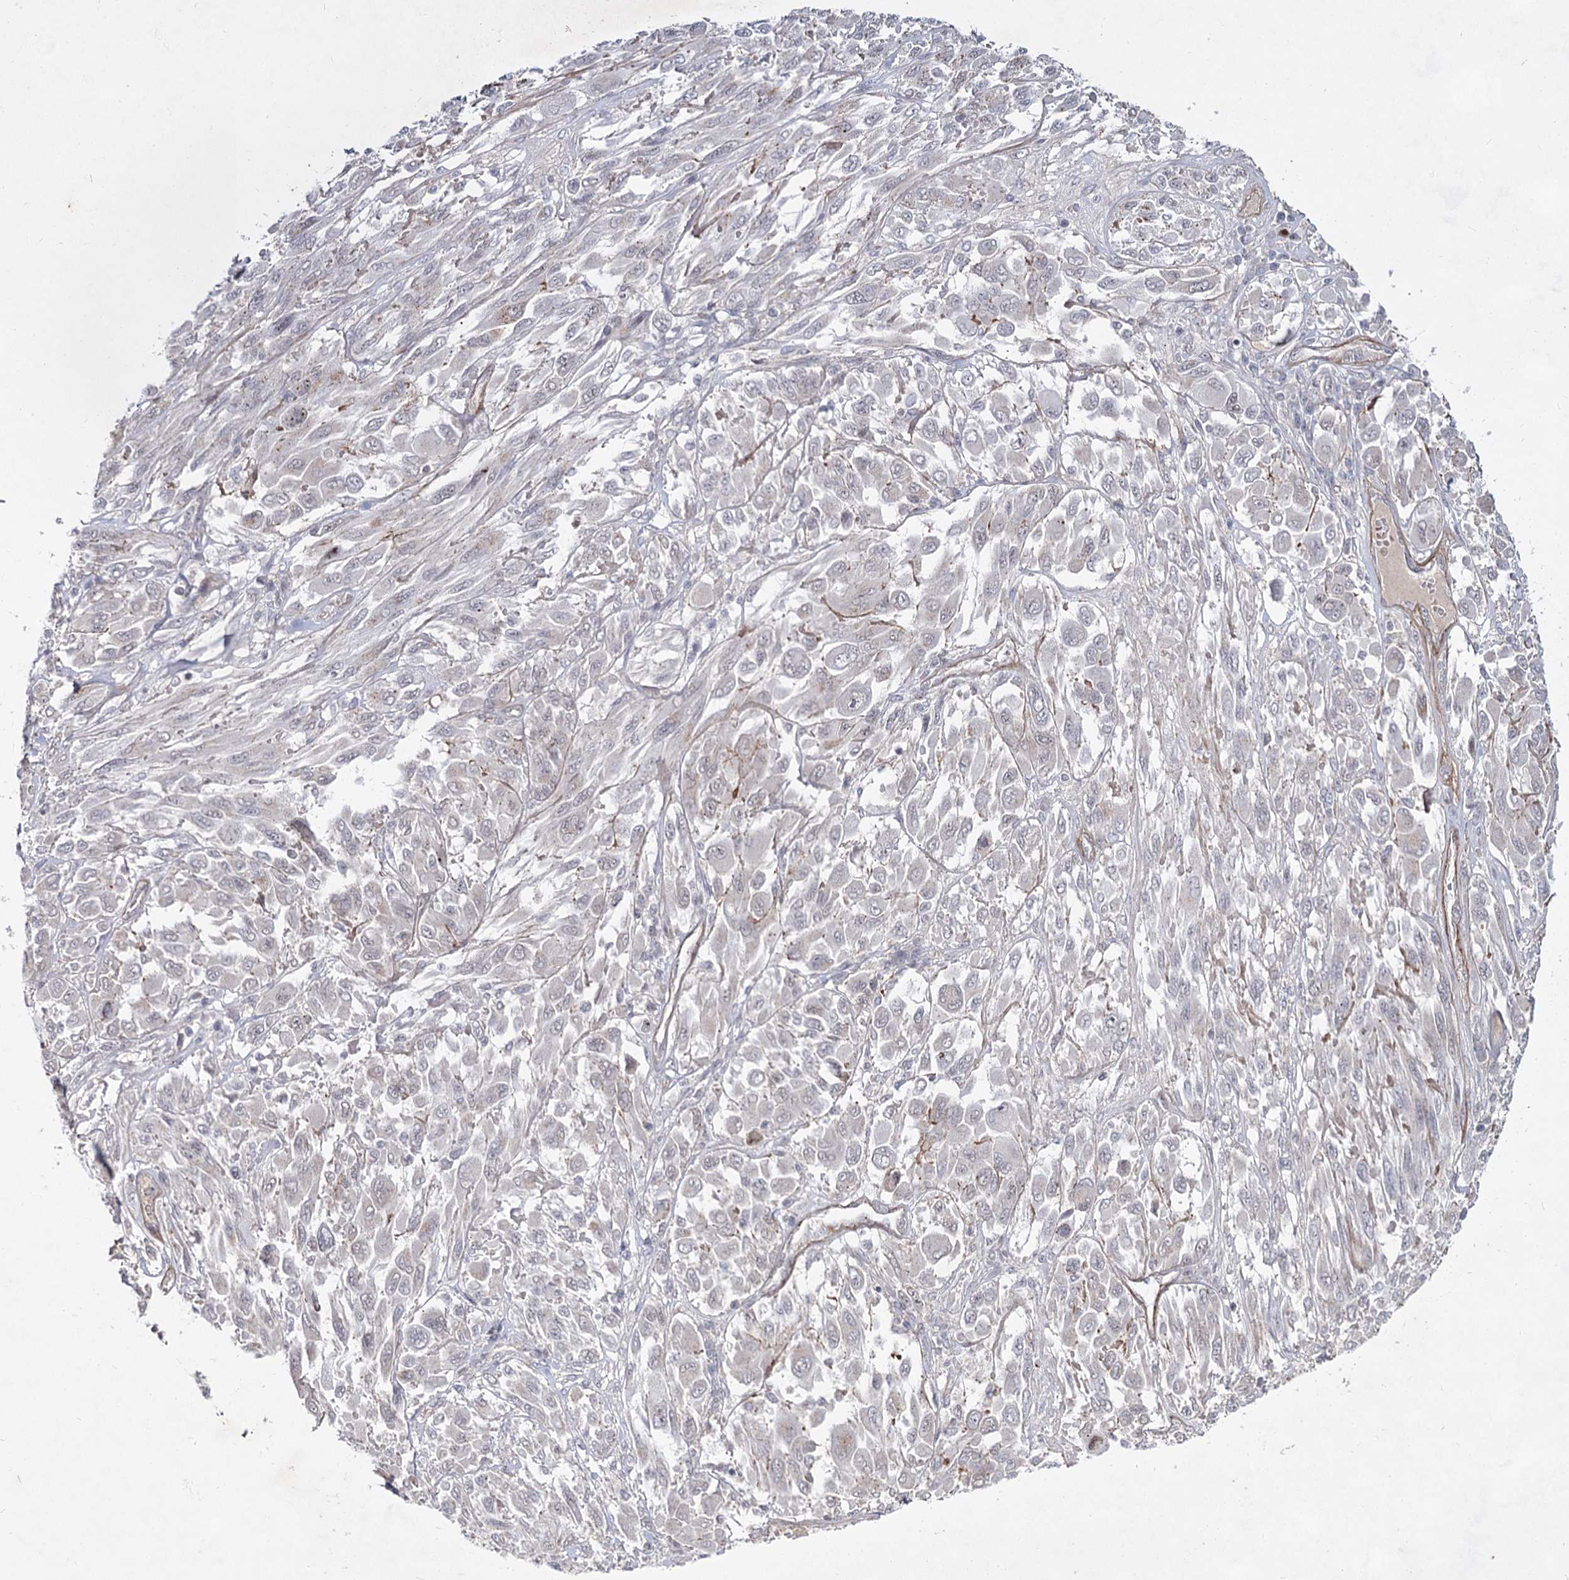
{"staining": {"intensity": "negative", "quantity": "none", "location": "none"}, "tissue": "melanoma", "cell_type": "Tumor cells", "image_type": "cancer", "snomed": [{"axis": "morphology", "description": "Malignant melanoma, NOS"}, {"axis": "topography", "description": "Skin"}], "caption": "Immunohistochemistry image of neoplastic tissue: melanoma stained with DAB demonstrates no significant protein expression in tumor cells.", "gene": "ATL2", "patient": {"sex": "female", "age": 91}}